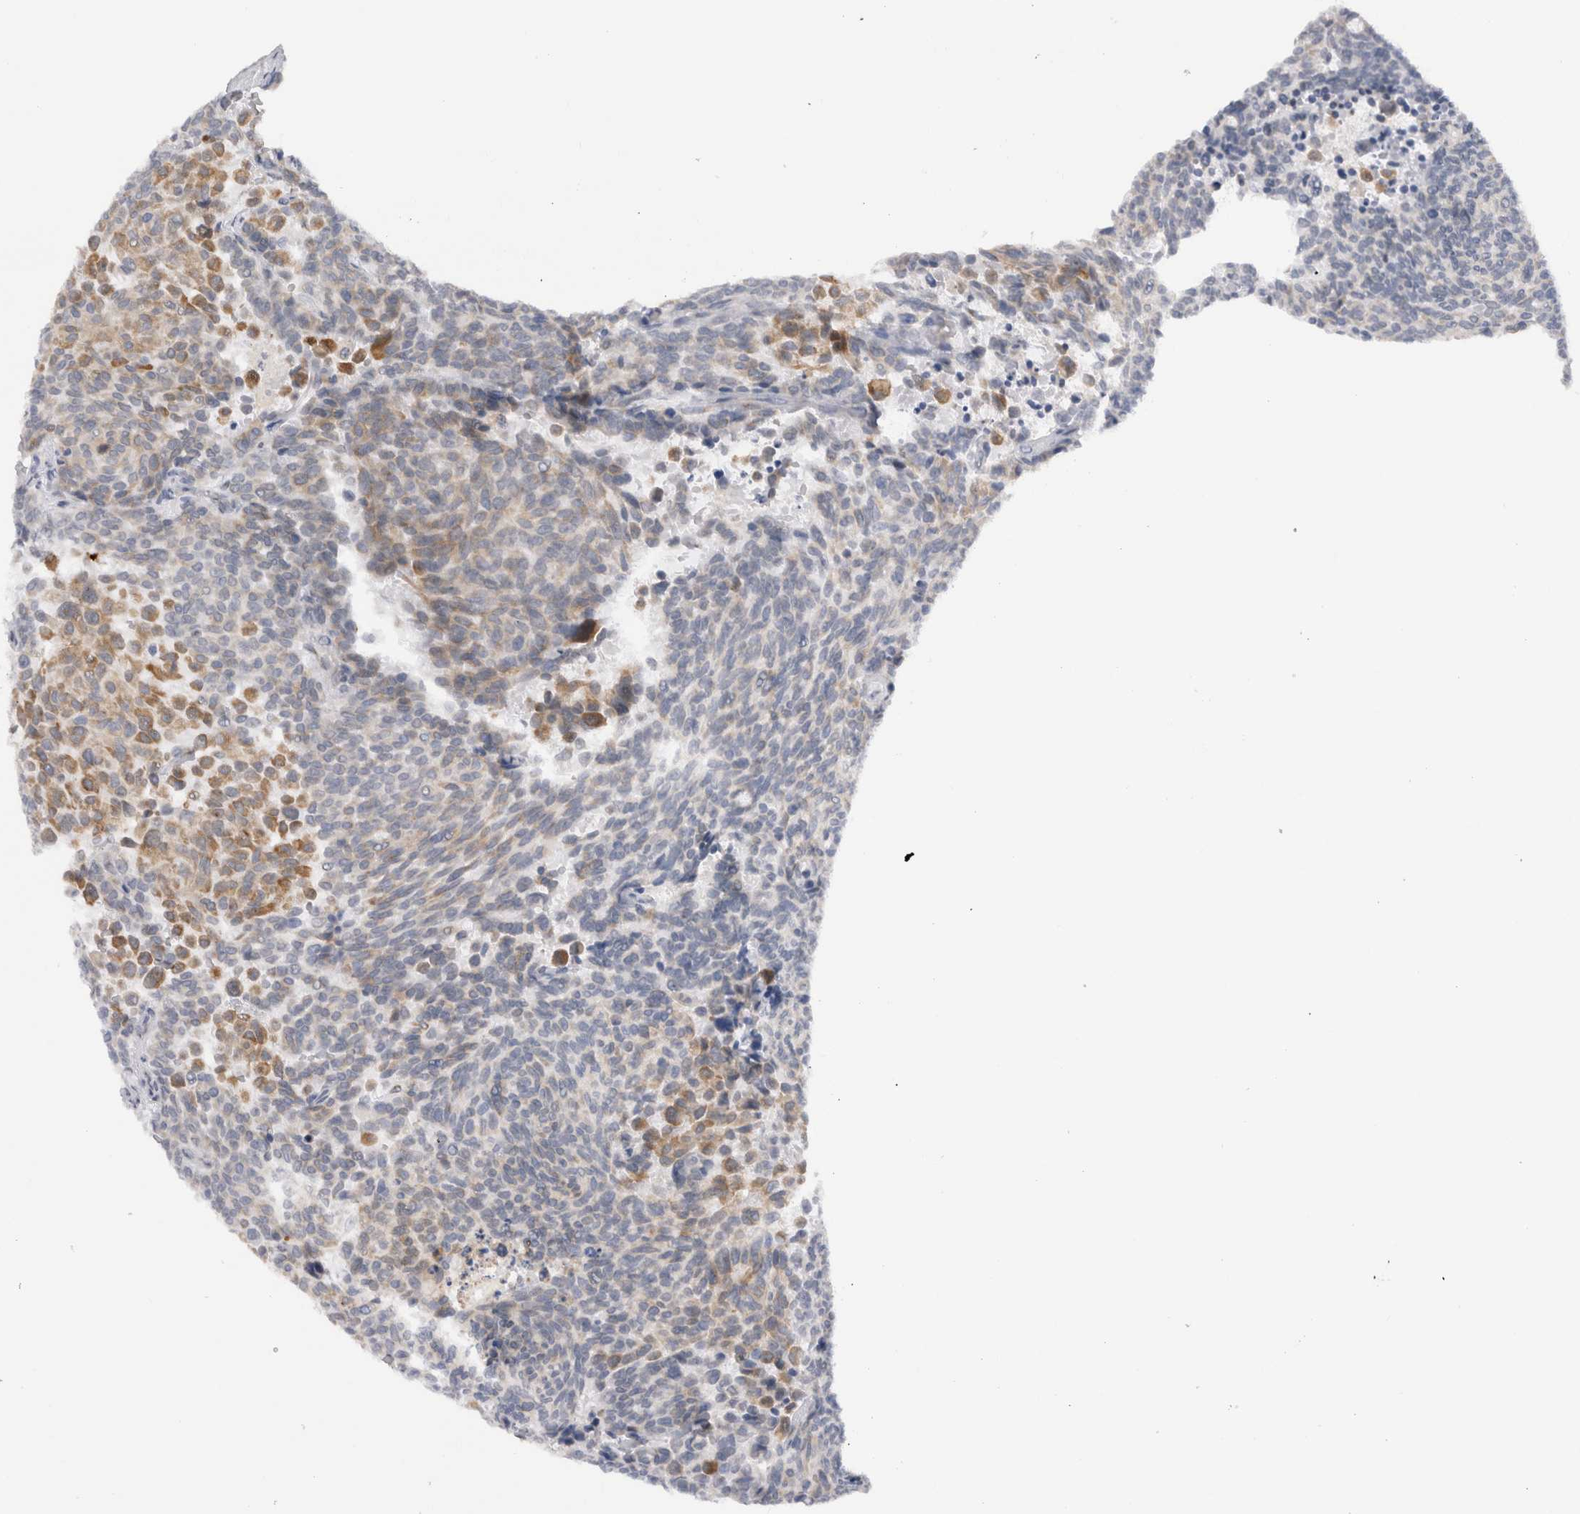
{"staining": {"intensity": "moderate", "quantity": "<25%", "location": "cytoplasmic/membranous"}, "tissue": "carcinoid", "cell_type": "Tumor cells", "image_type": "cancer", "snomed": [{"axis": "morphology", "description": "Carcinoid, malignant, NOS"}, {"axis": "topography", "description": "Pancreas"}], "caption": "A brown stain shows moderate cytoplasmic/membranous expression of a protein in human carcinoid tumor cells.", "gene": "VCPIP1", "patient": {"sex": "female", "age": 54}}